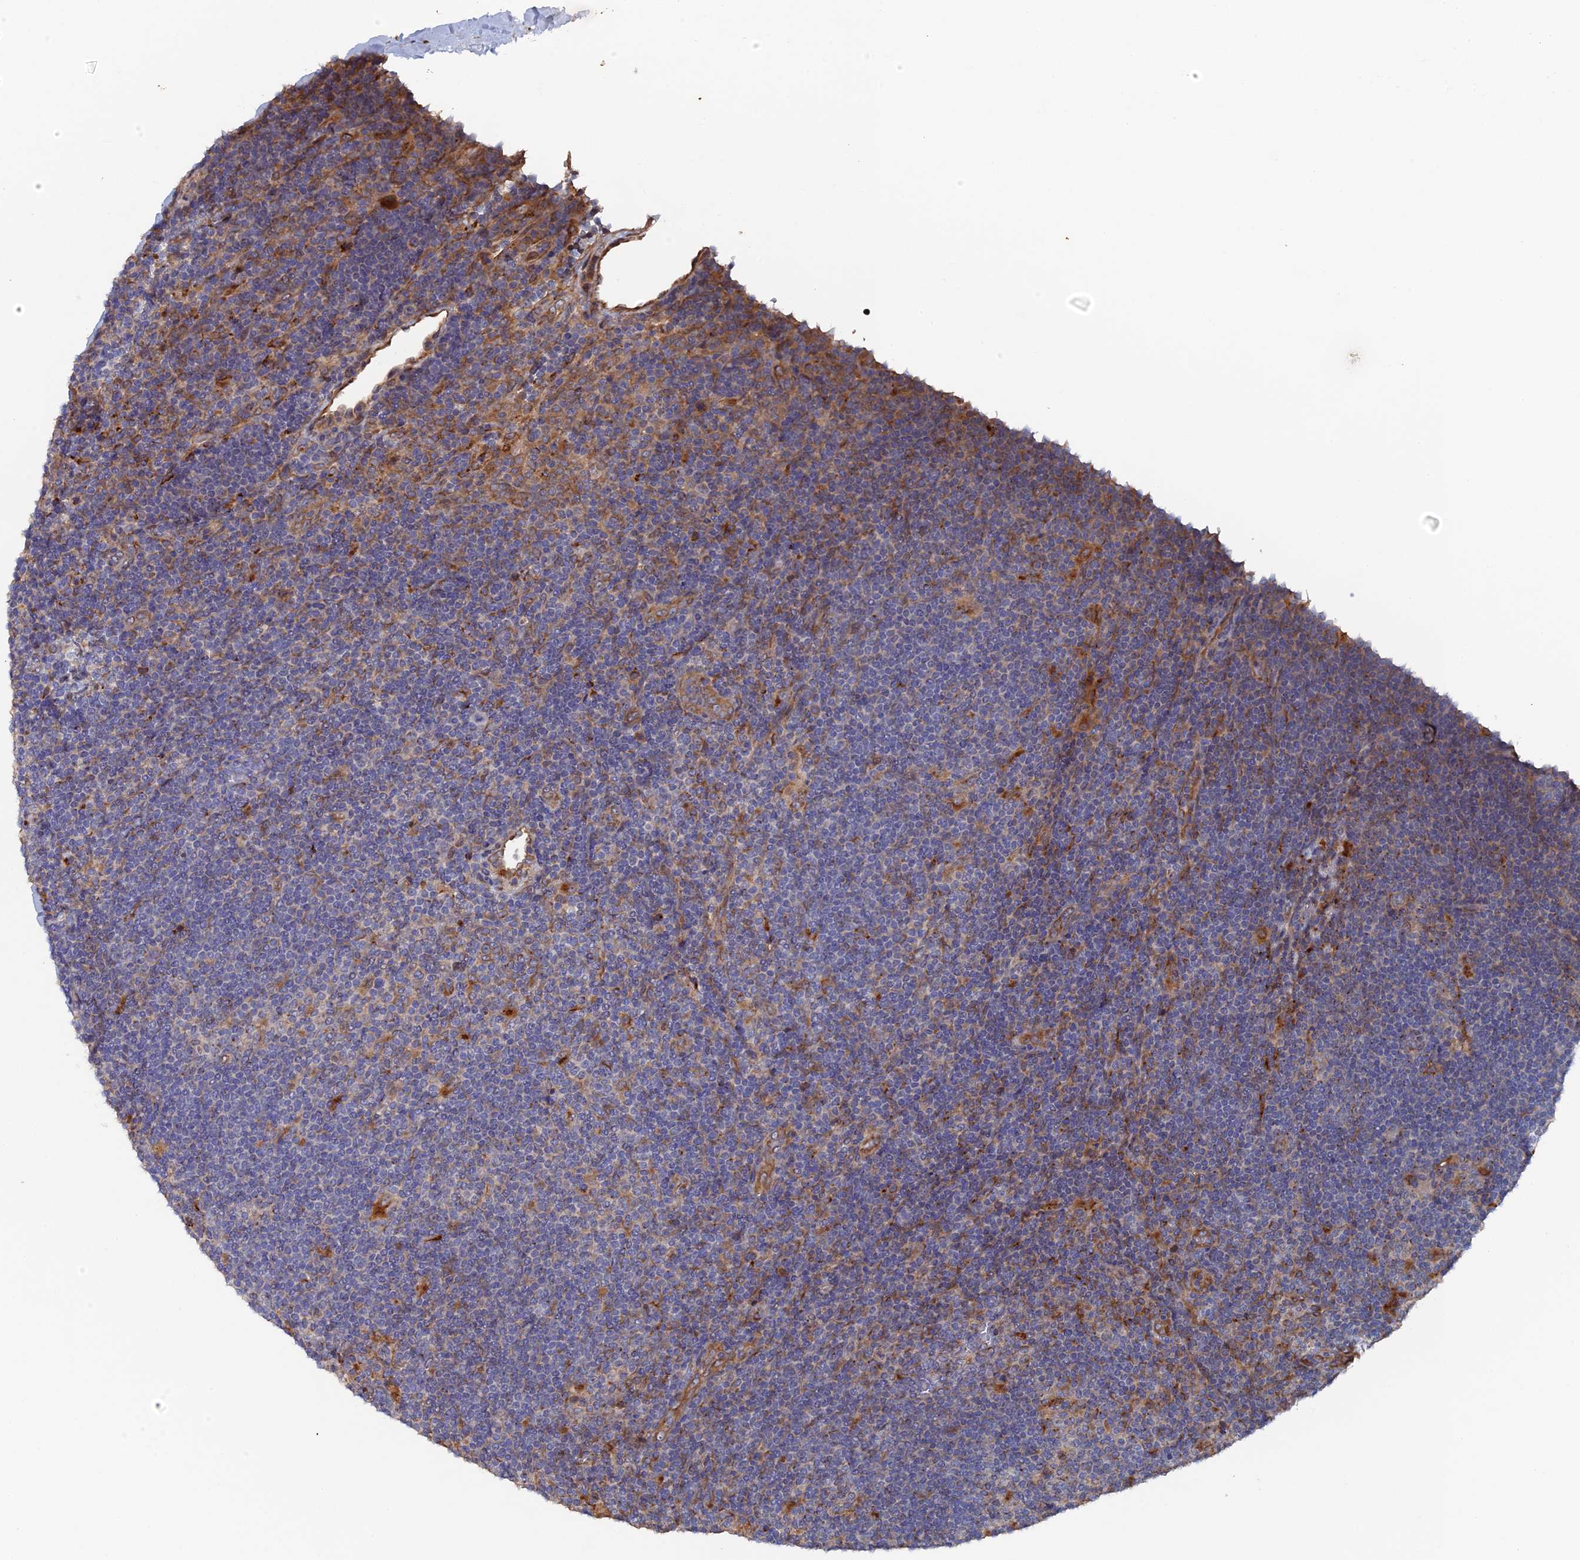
{"staining": {"intensity": "moderate", "quantity": "<25%", "location": "cytoplasmic/membranous"}, "tissue": "lymphoma", "cell_type": "Tumor cells", "image_type": "cancer", "snomed": [{"axis": "morphology", "description": "Hodgkin's disease, NOS"}, {"axis": "topography", "description": "Lymph node"}], "caption": "Lymphoma was stained to show a protein in brown. There is low levels of moderate cytoplasmic/membranous staining in about <25% of tumor cells.", "gene": "VPS37C", "patient": {"sex": "female", "age": 57}}